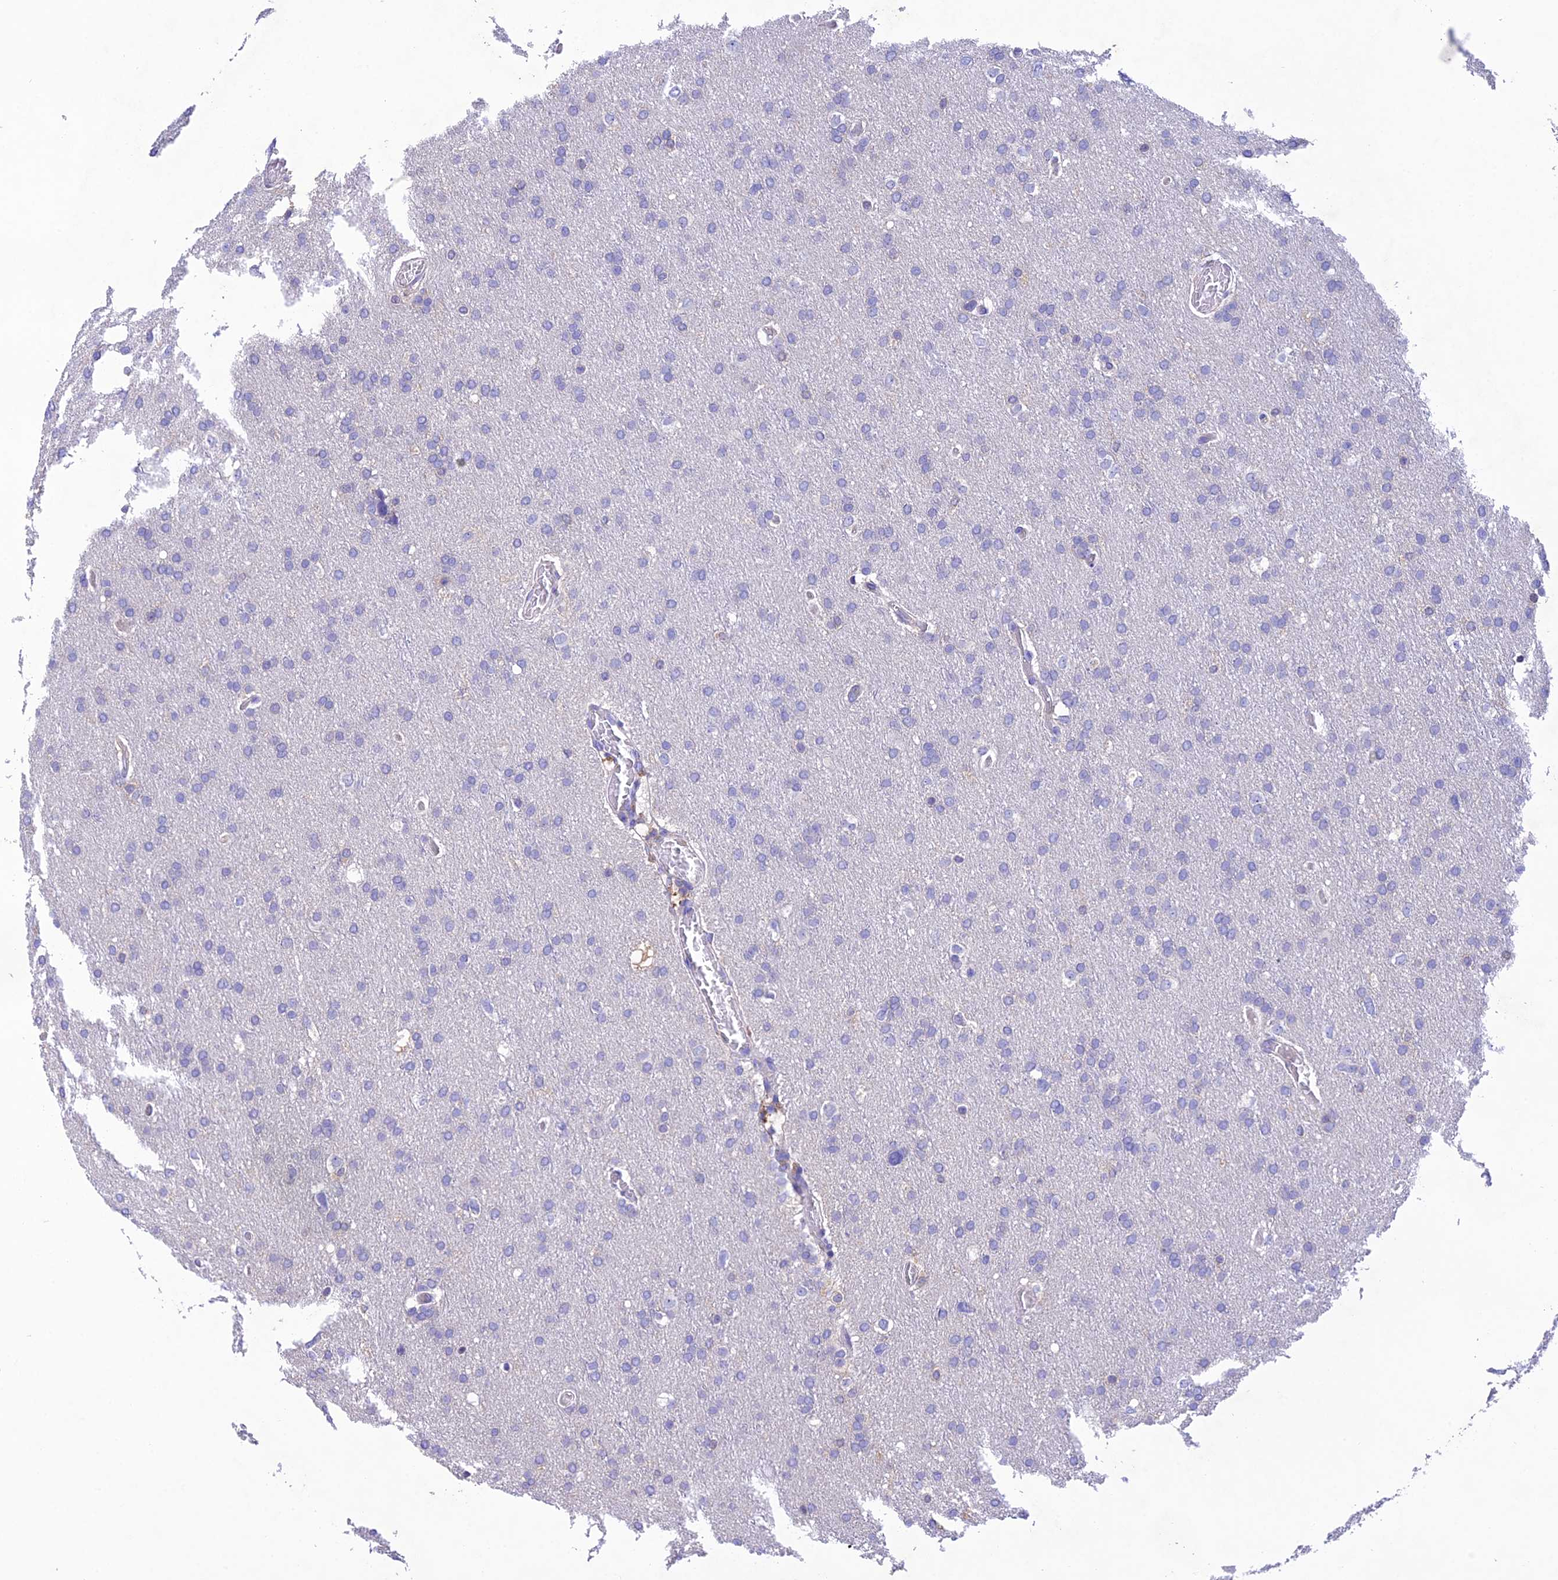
{"staining": {"intensity": "negative", "quantity": "none", "location": "none"}, "tissue": "glioma", "cell_type": "Tumor cells", "image_type": "cancer", "snomed": [{"axis": "morphology", "description": "Glioma, malignant, High grade"}, {"axis": "topography", "description": "Cerebral cortex"}], "caption": "IHC image of glioma stained for a protein (brown), which exhibits no expression in tumor cells.", "gene": "SNX24", "patient": {"sex": "female", "age": 36}}